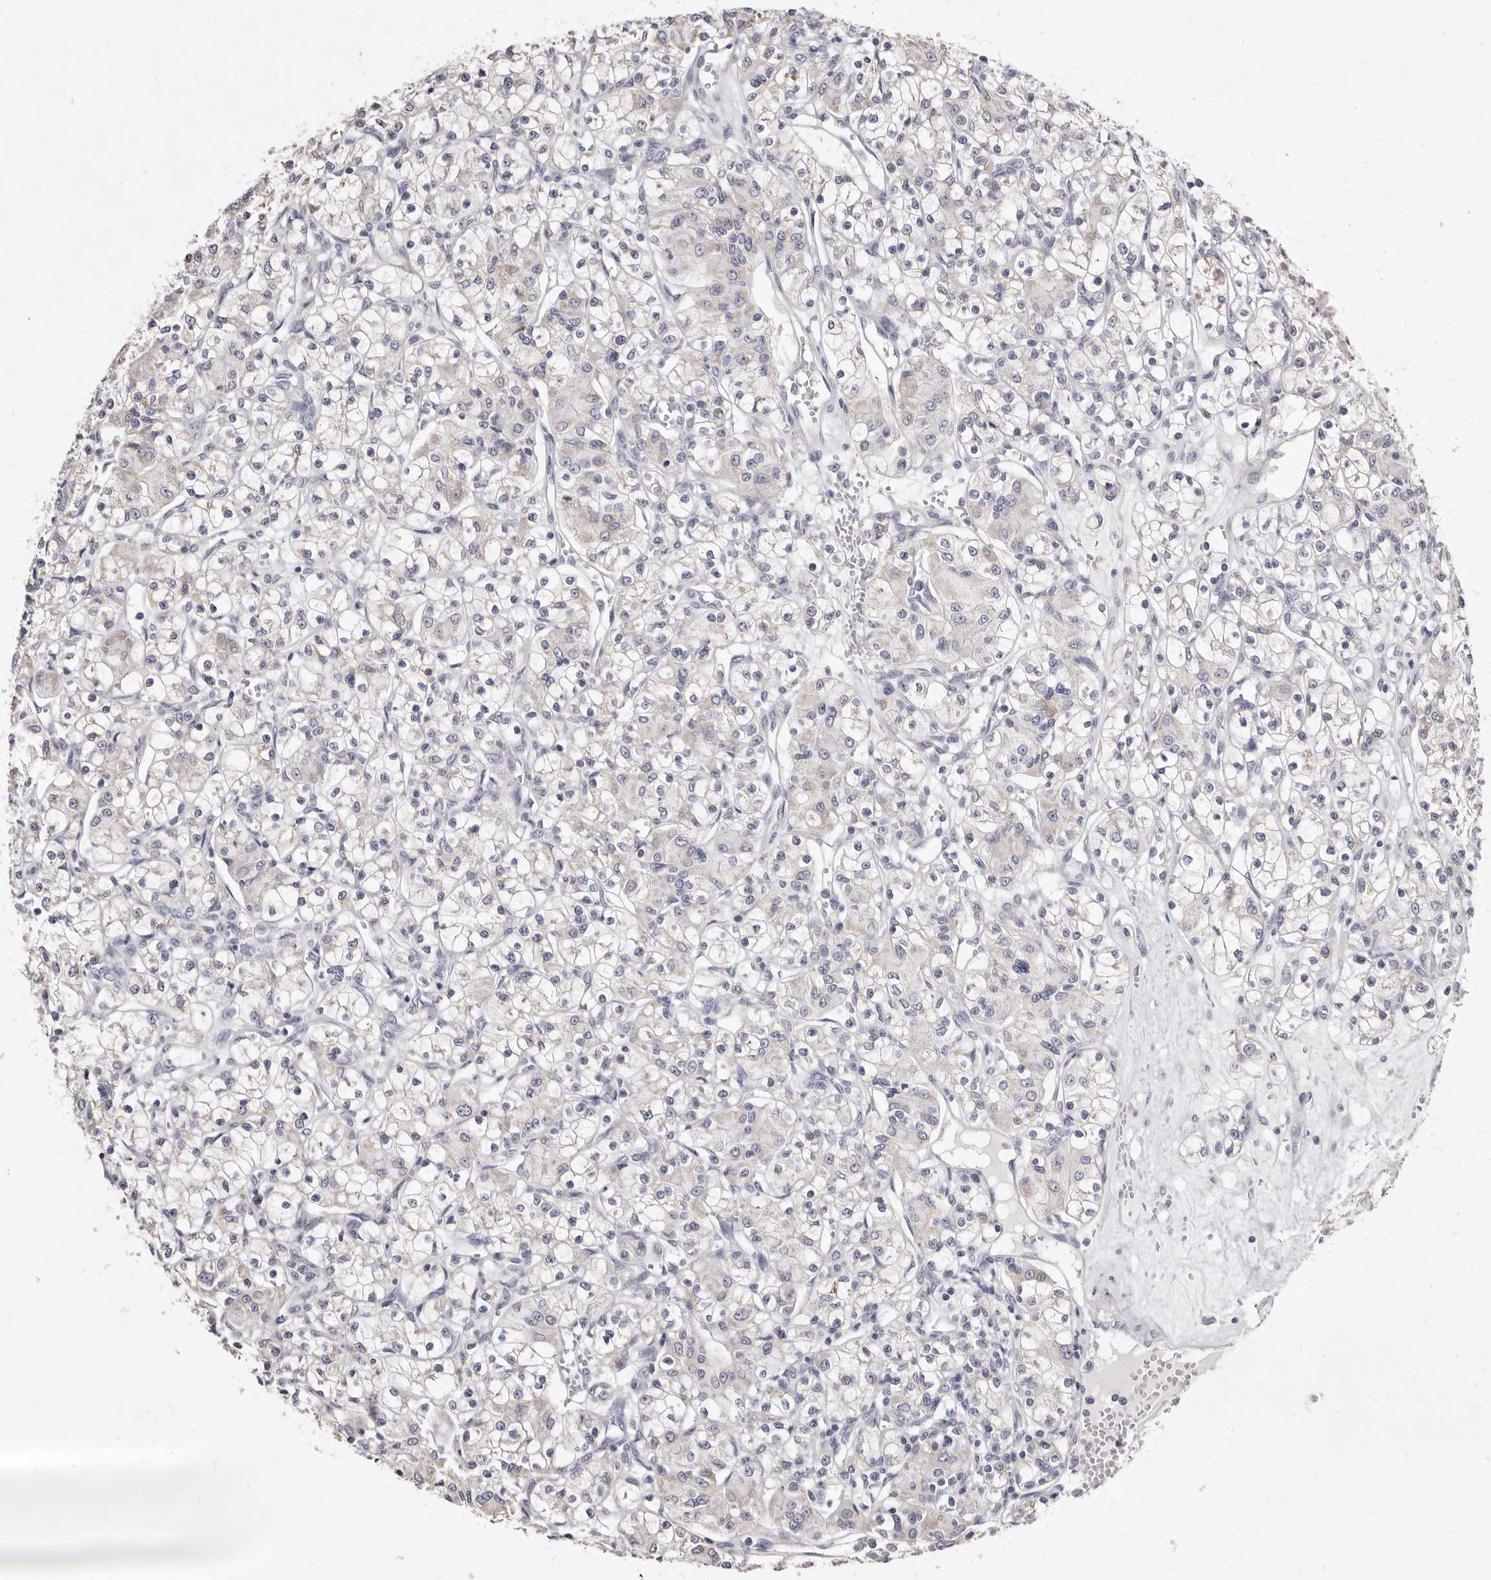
{"staining": {"intensity": "negative", "quantity": "none", "location": "none"}, "tissue": "renal cancer", "cell_type": "Tumor cells", "image_type": "cancer", "snomed": [{"axis": "morphology", "description": "Adenocarcinoma, NOS"}, {"axis": "topography", "description": "Kidney"}], "caption": "Tumor cells are negative for protein expression in human renal cancer.", "gene": "CYP2E1", "patient": {"sex": "female", "age": 59}}